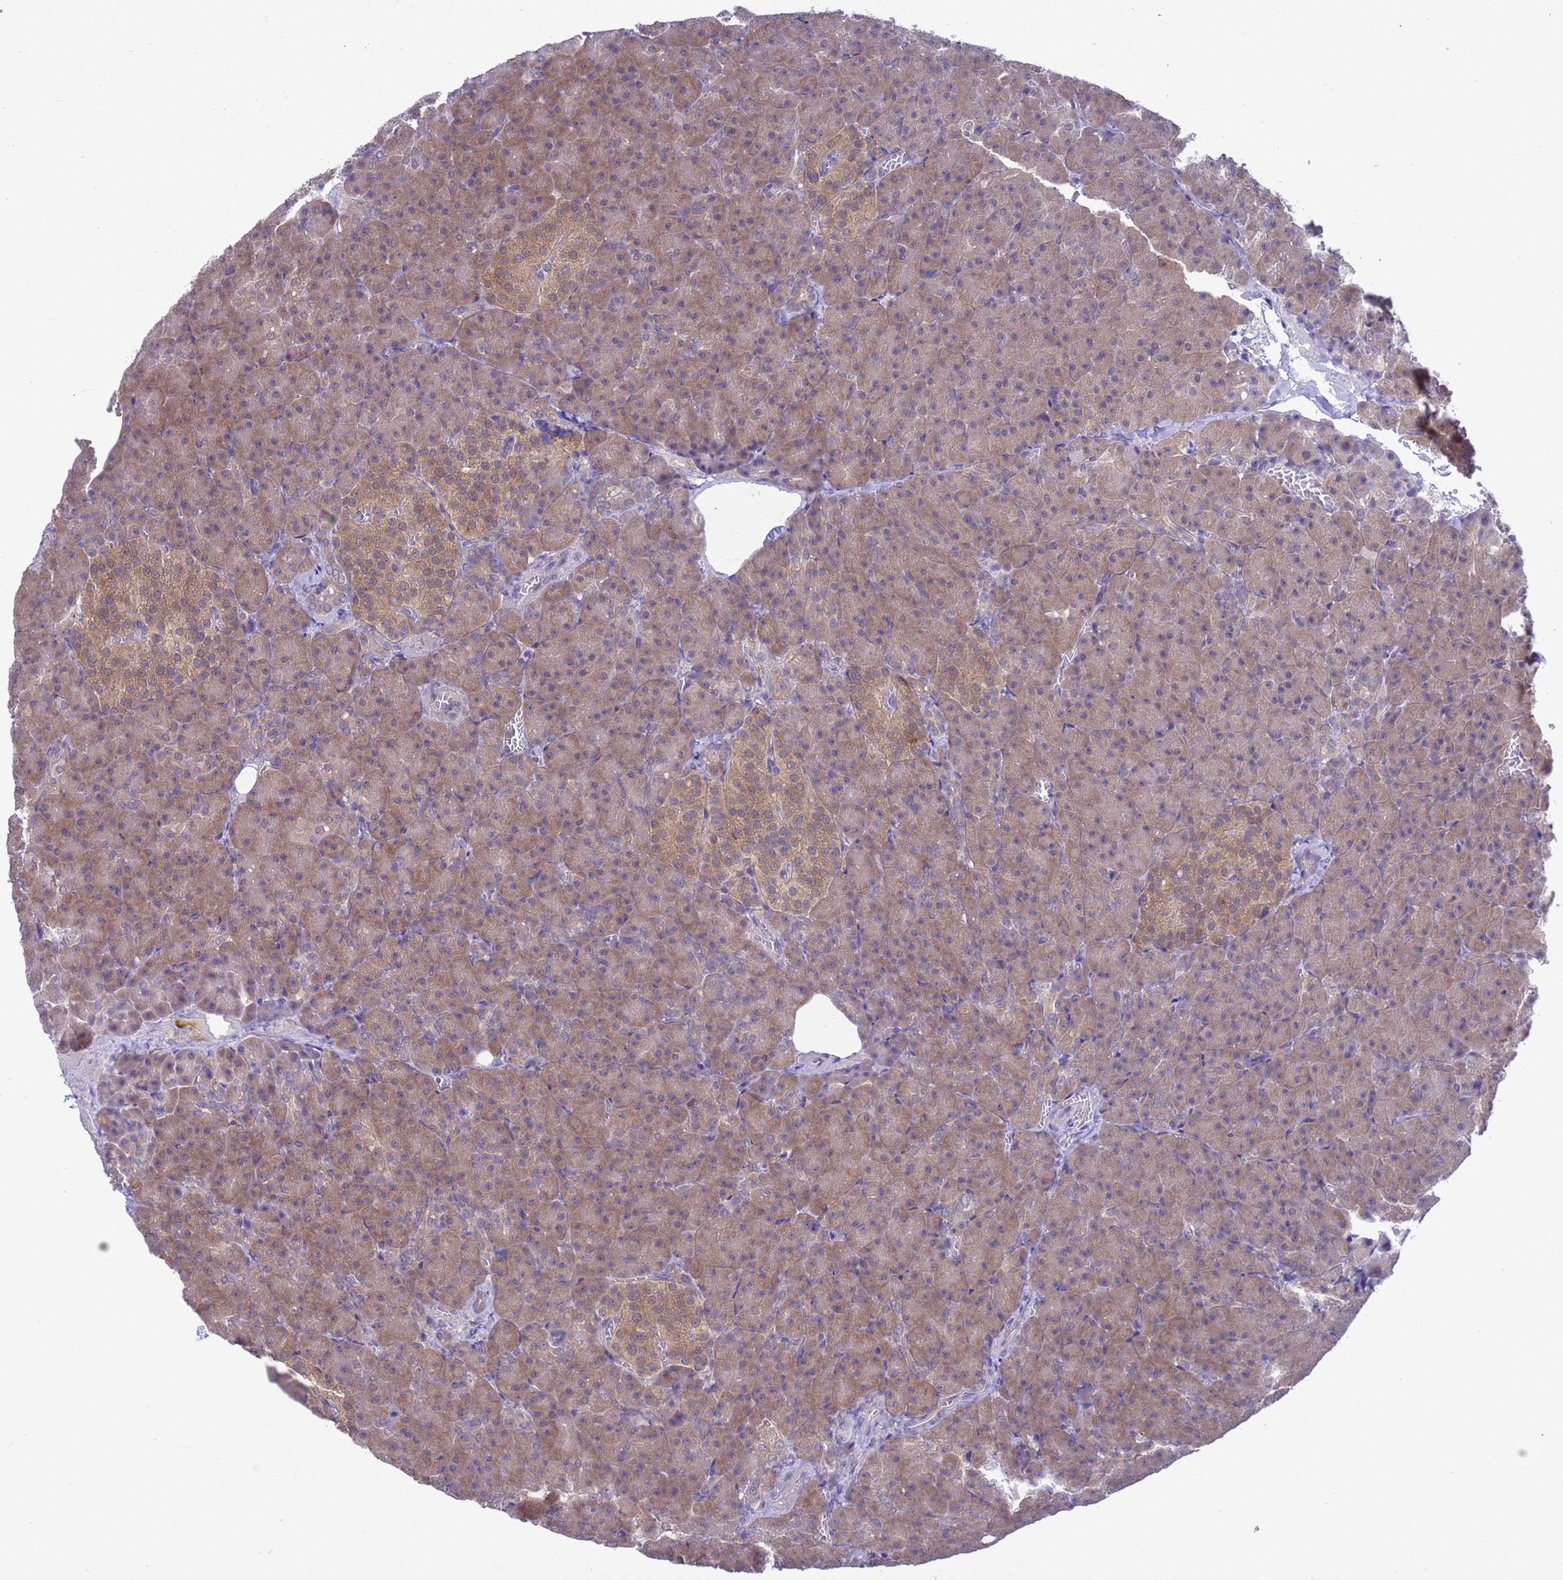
{"staining": {"intensity": "moderate", "quantity": ">75%", "location": "cytoplasmic/membranous"}, "tissue": "pancreas", "cell_type": "Exocrine glandular cells", "image_type": "normal", "snomed": [{"axis": "morphology", "description": "Normal tissue, NOS"}, {"axis": "topography", "description": "Pancreas"}], "caption": "Immunohistochemical staining of normal pancreas reveals >75% levels of moderate cytoplasmic/membranous protein expression in approximately >75% of exocrine glandular cells.", "gene": "ZNF461", "patient": {"sex": "female", "age": 74}}